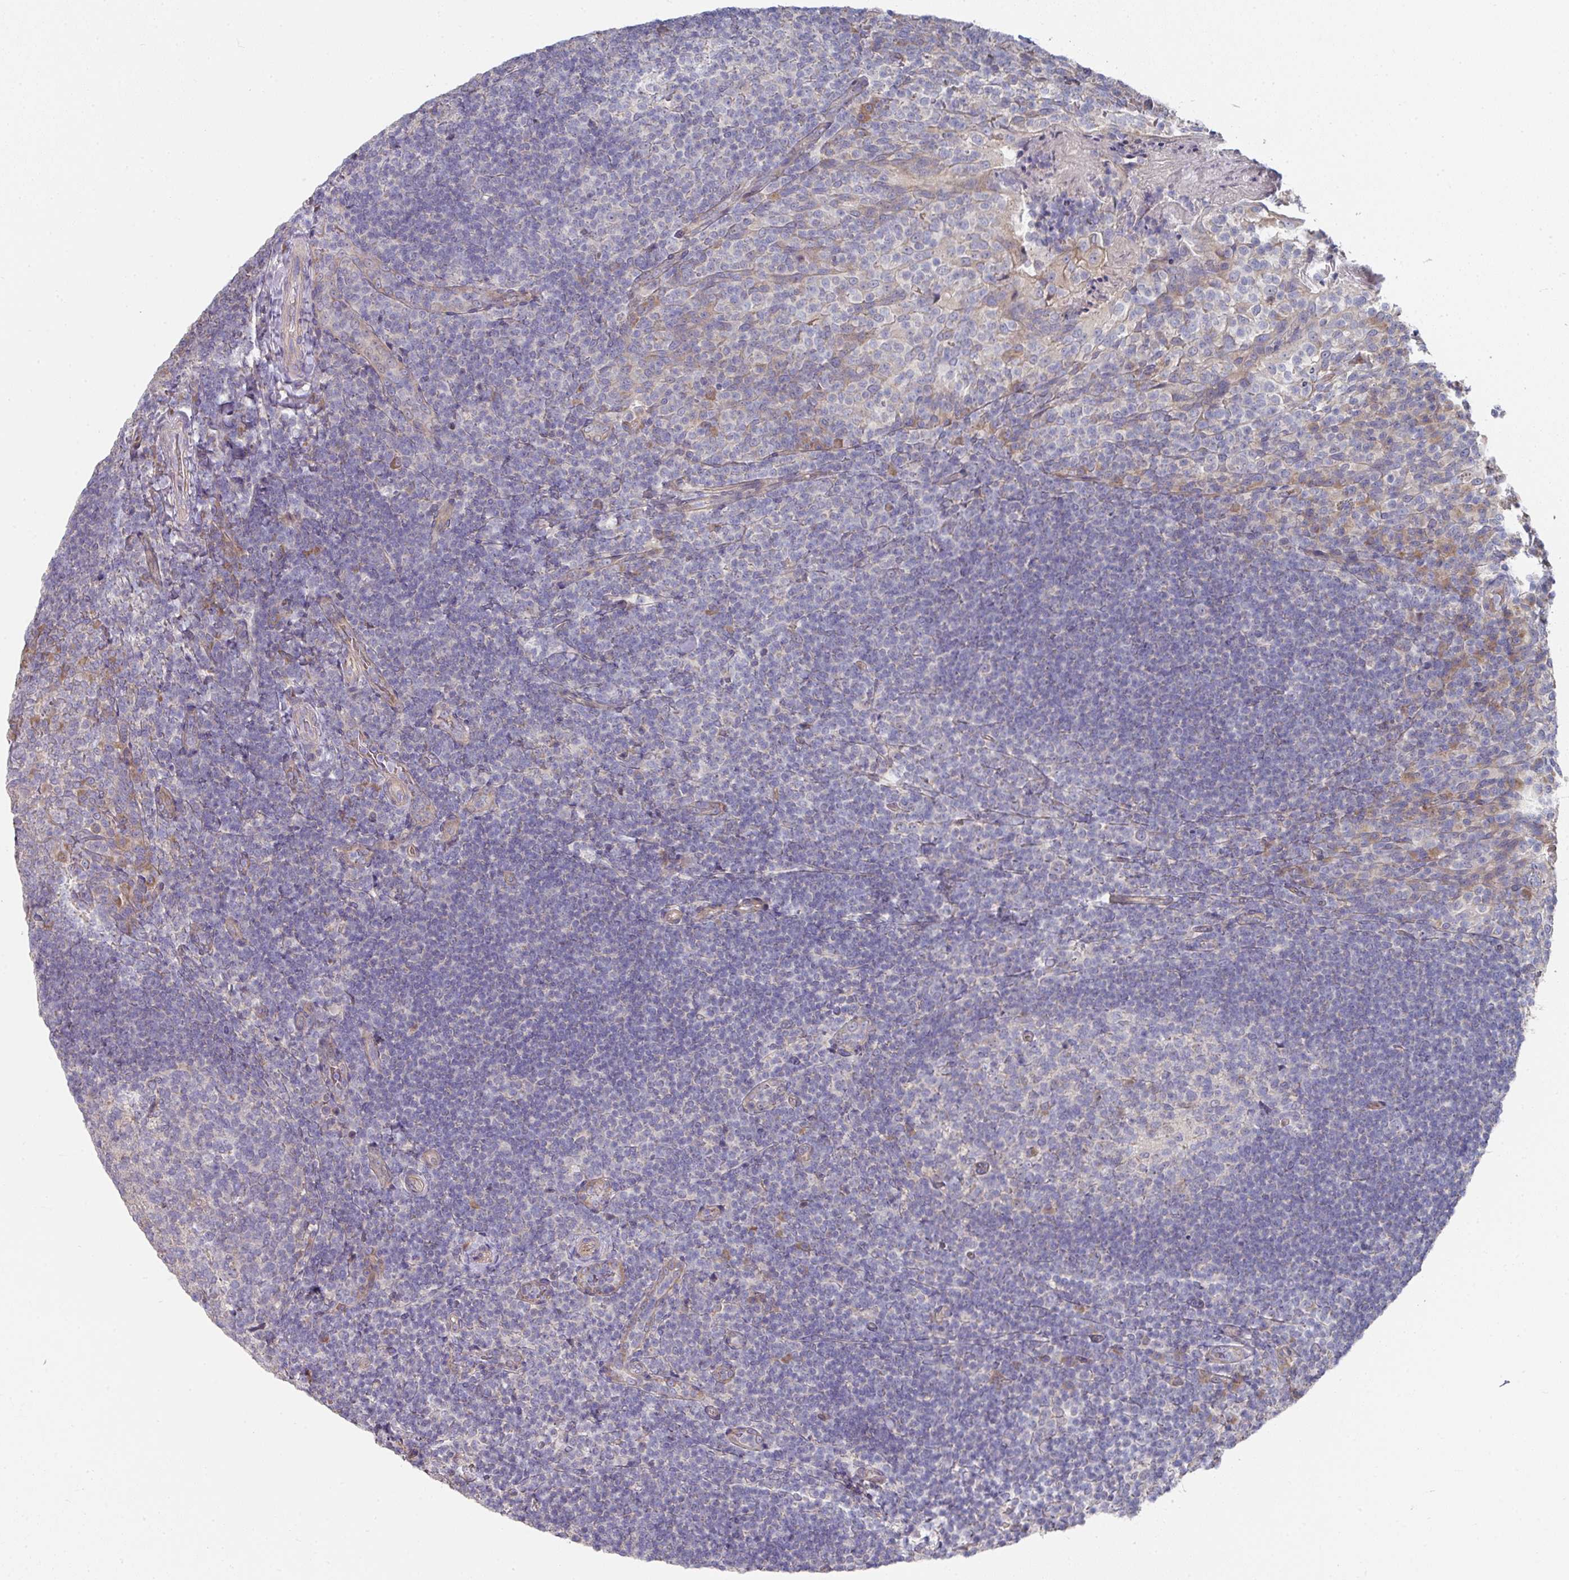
{"staining": {"intensity": "moderate", "quantity": "<25%", "location": "cytoplasmic/membranous"}, "tissue": "tonsil", "cell_type": "Germinal center cells", "image_type": "normal", "snomed": [{"axis": "morphology", "description": "Normal tissue, NOS"}, {"axis": "topography", "description": "Tonsil"}], "caption": "Protein analysis of benign tonsil exhibits moderate cytoplasmic/membranous positivity in approximately <25% of germinal center cells.", "gene": "PYROXD2", "patient": {"sex": "female", "age": 10}}